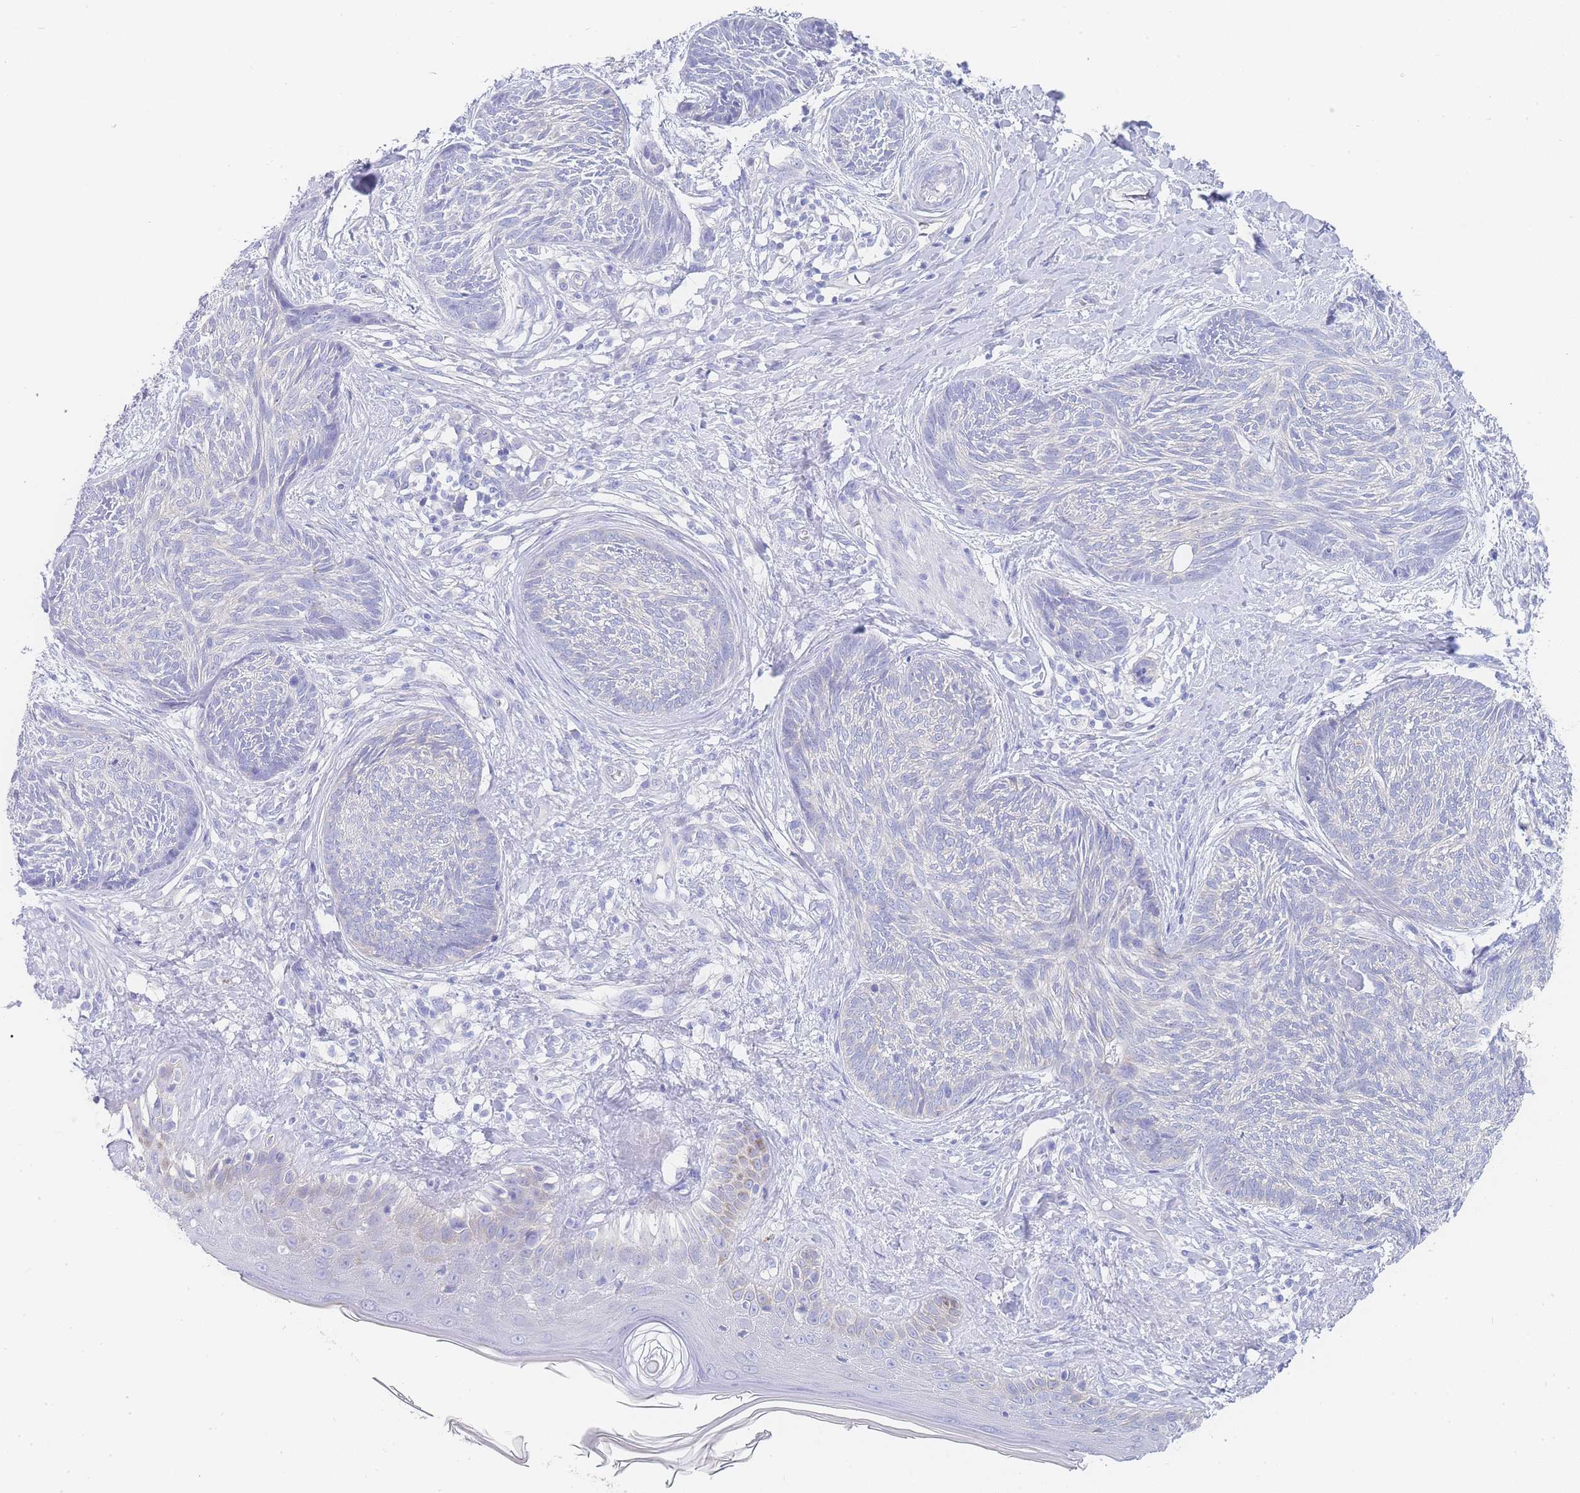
{"staining": {"intensity": "negative", "quantity": "none", "location": "none"}, "tissue": "skin cancer", "cell_type": "Tumor cells", "image_type": "cancer", "snomed": [{"axis": "morphology", "description": "Basal cell carcinoma"}, {"axis": "topography", "description": "Skin"}], "caption": "Immunohistochemistry photomicrograph of neoplastic tissue: basal cell carcinoma (skin) stained with DAB (3,3'-diaminobenzidine) reveals no significant protein expression in tumor cells.", "gene": "LZTFL1", "patient": {"sex": "male", "age": 73}}